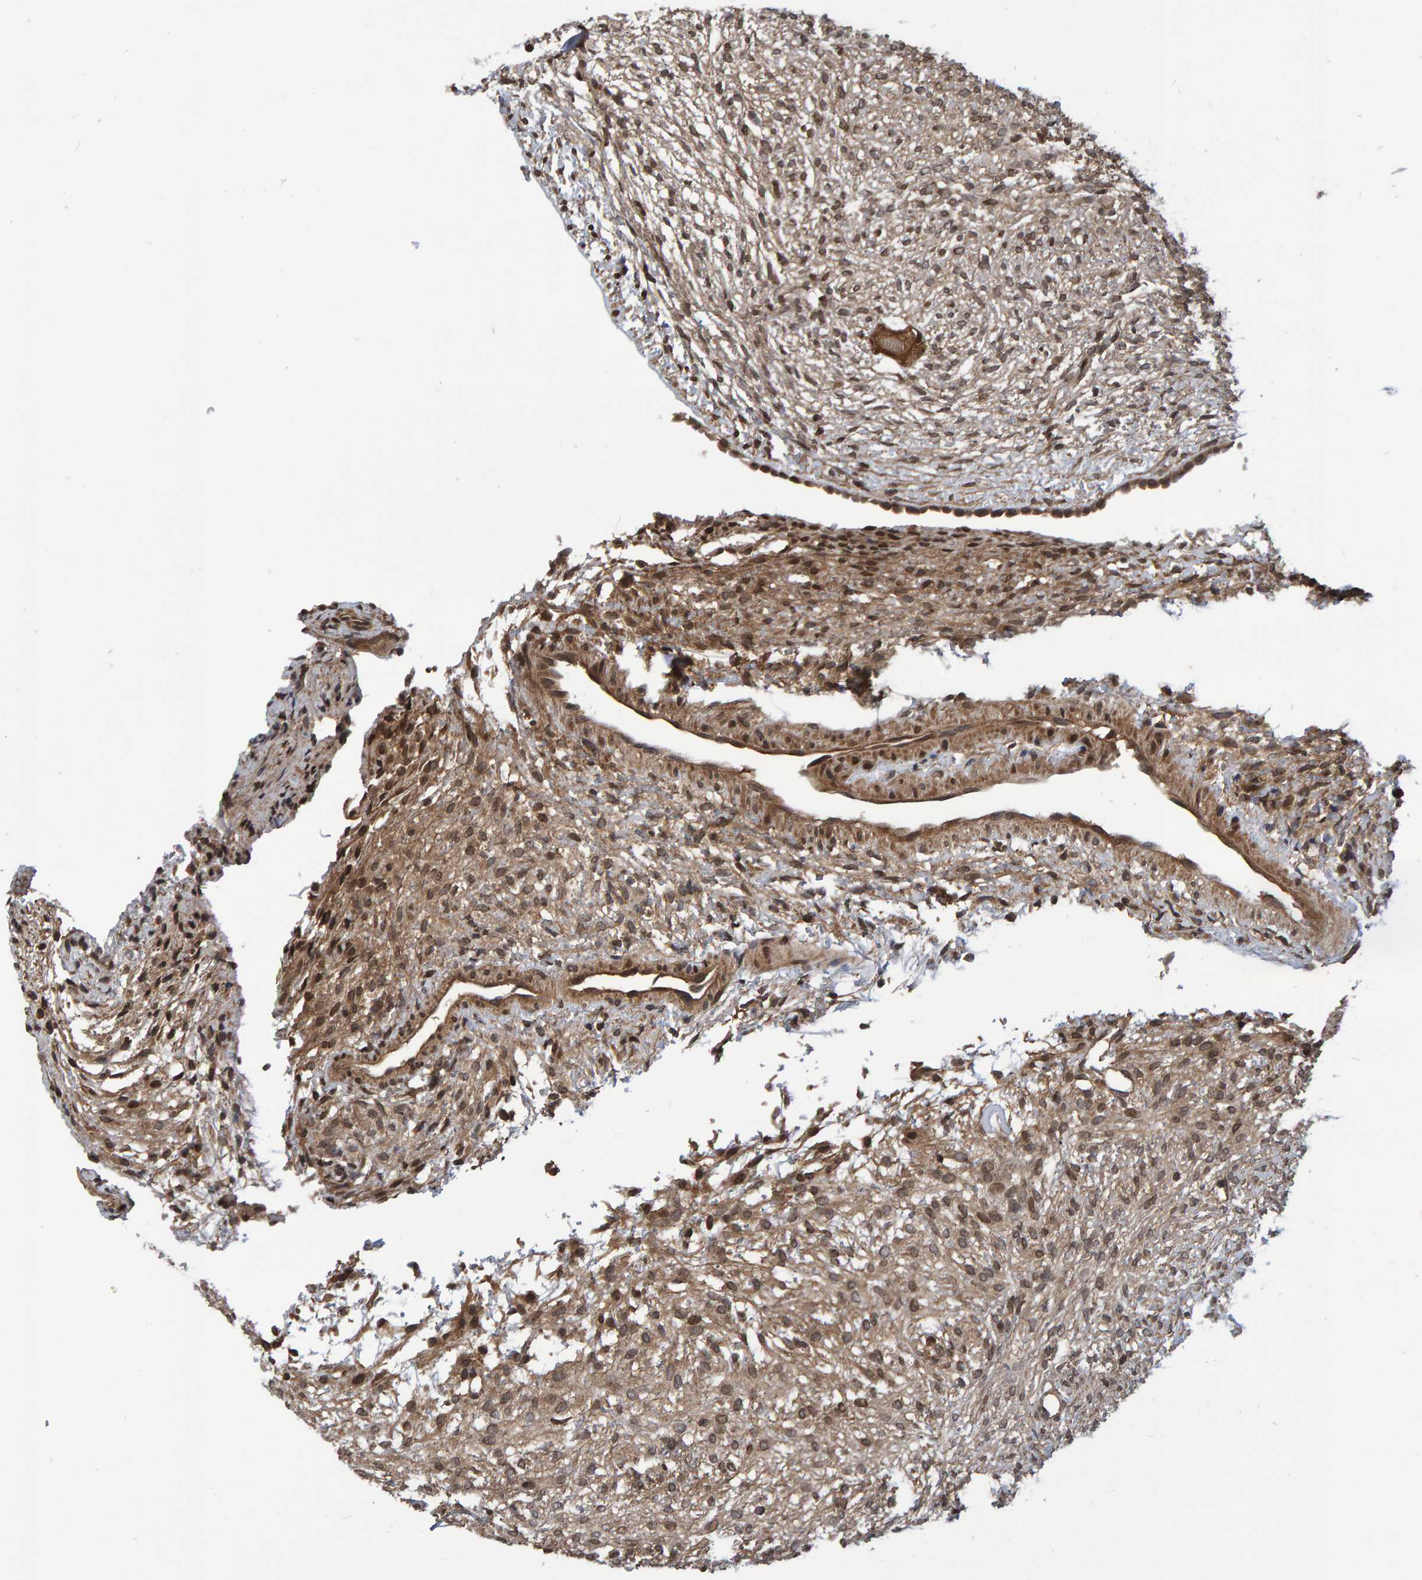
{"staining": {"intensity": "moderate", "quantity": ">75%", "location": "cytoplasmic/membranous"}, "tissue": "ovary", "cell_type": "Follicle cells", "image_type": "normal", "snomed": [{"axis": "morphology", "description": "Normal tissue, NOS"}, {"axis": "morphology", "description": "Cyst, NOS"}, {"axis": "topography", "description": "Ovary"}], "caption": "Protein staining of benign ovary exhibits moderate cytoplasmic/membranous staining in about >75% of follicle cells.", "gene": "GAB2", "patient": {"sex": "female", "age": 18}}